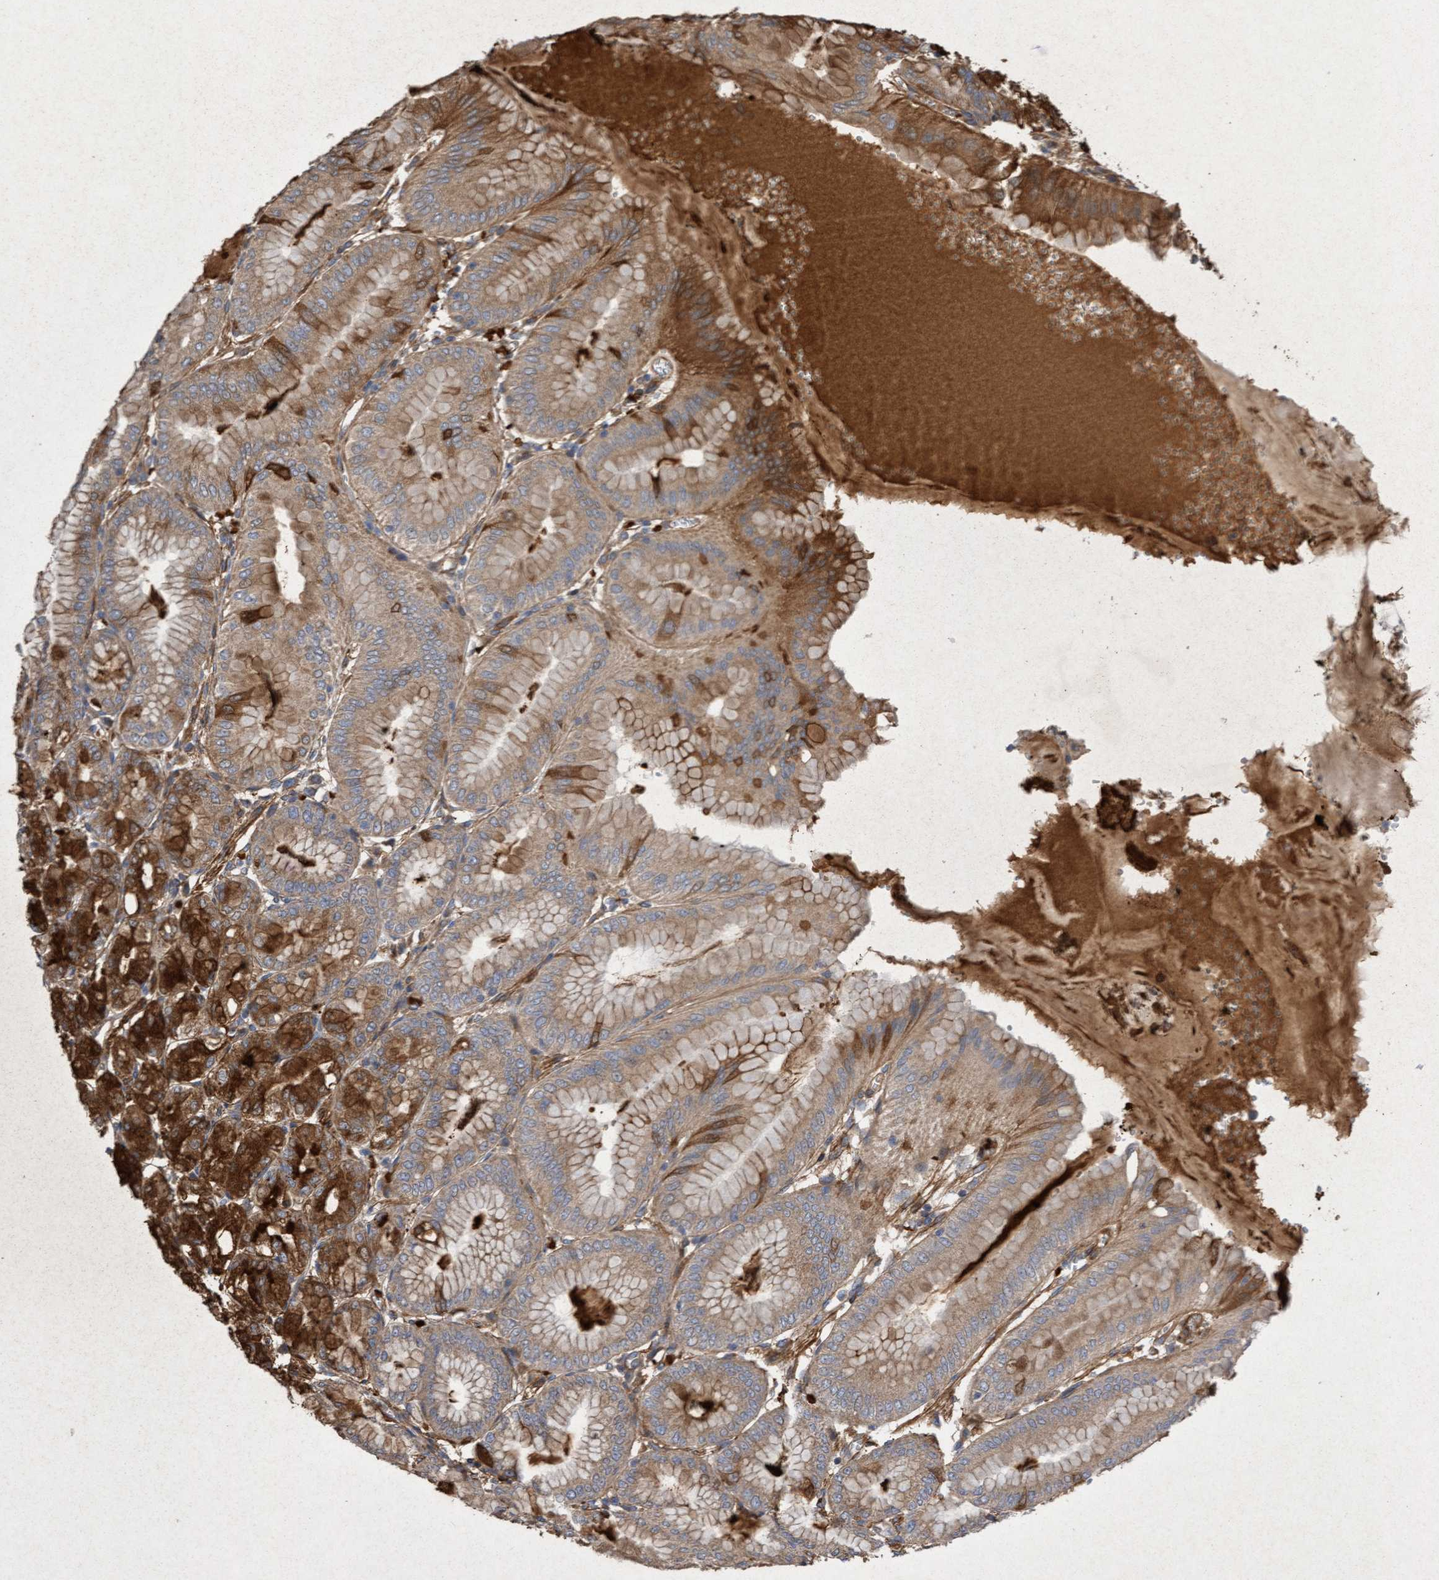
{"staining": {"intensity": "strong", "quantity": ">75%", "location": "cytoplasmic/membranous"}, "tissue": "stomach", "cell_type": "Glandular cells", "image_type": "normal", "snomed": [{"axis": "morphology", "description": "Normal tissue, NOS"}, {"axis": "topography", "description": "Stomach, lower"}], "caption": "A high amount of strong cytoplasmic/membranous staining is seen in approximately >75% of glandular cells in benign stomach. (Stains: DAB in brown, nuclei in blue, Microscopy: brightfield microscopy at high magnification).", "gene": "ELP5", "patient": {"sex": "male", "age": 71}}